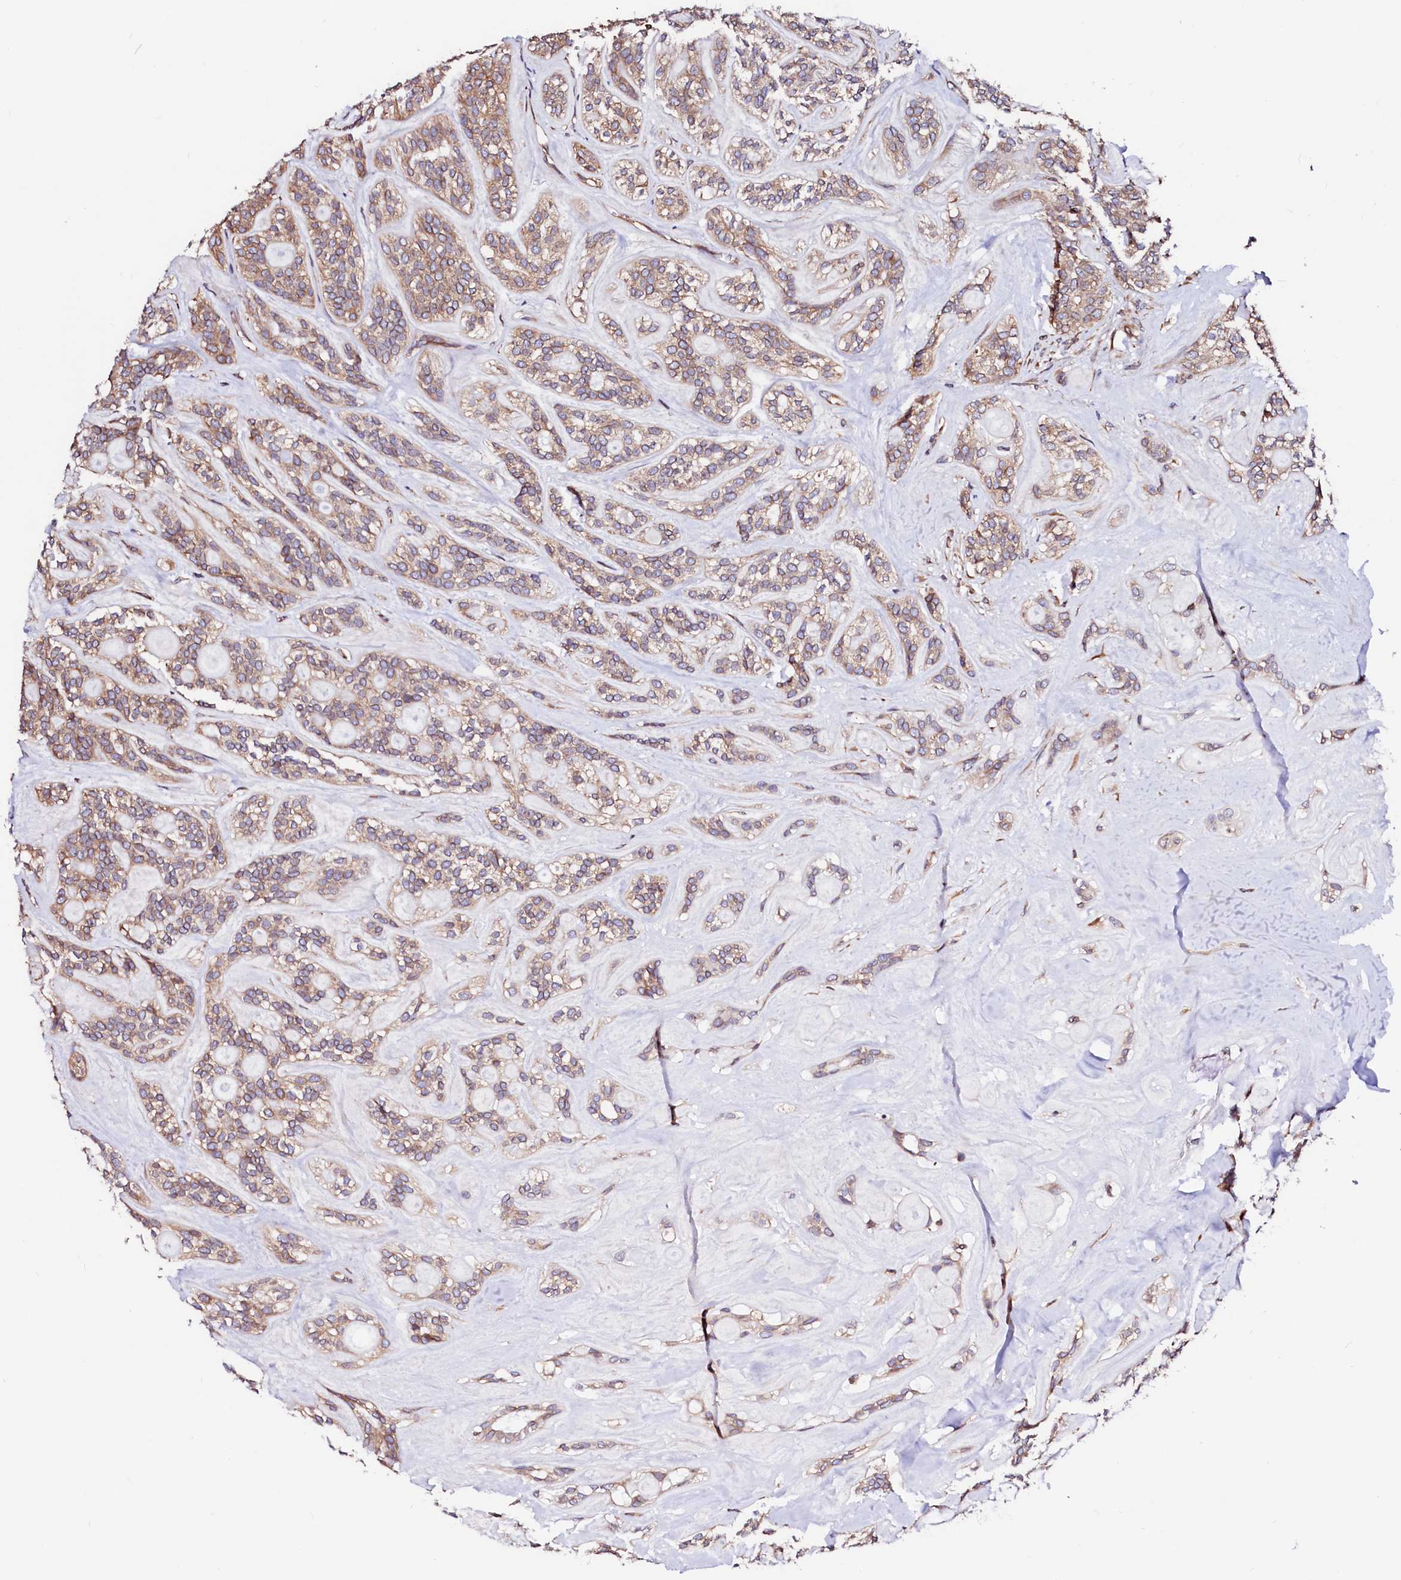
{"staining": {"intensity": "moderate", "quantity": ">75%", "location": "cytoplasmic/membranous"}, "tissue": "head and neck cancer", "cell_type": "Tumor cells", "image_type": "cancer", "snomed": [{"axis": "morphology", "description": "Adenocarcinoma, NOS"}, {"axis": "topography", "description": "Head-Neck"}], "caption": "Moderate cytoplasmic/membranous expression is appreciated in approximately >75% of tumor cells in head and neck cancer (adenocarcinoma).", "gene": "DERL1", "patient": {"sex": "male", "age": 66}}